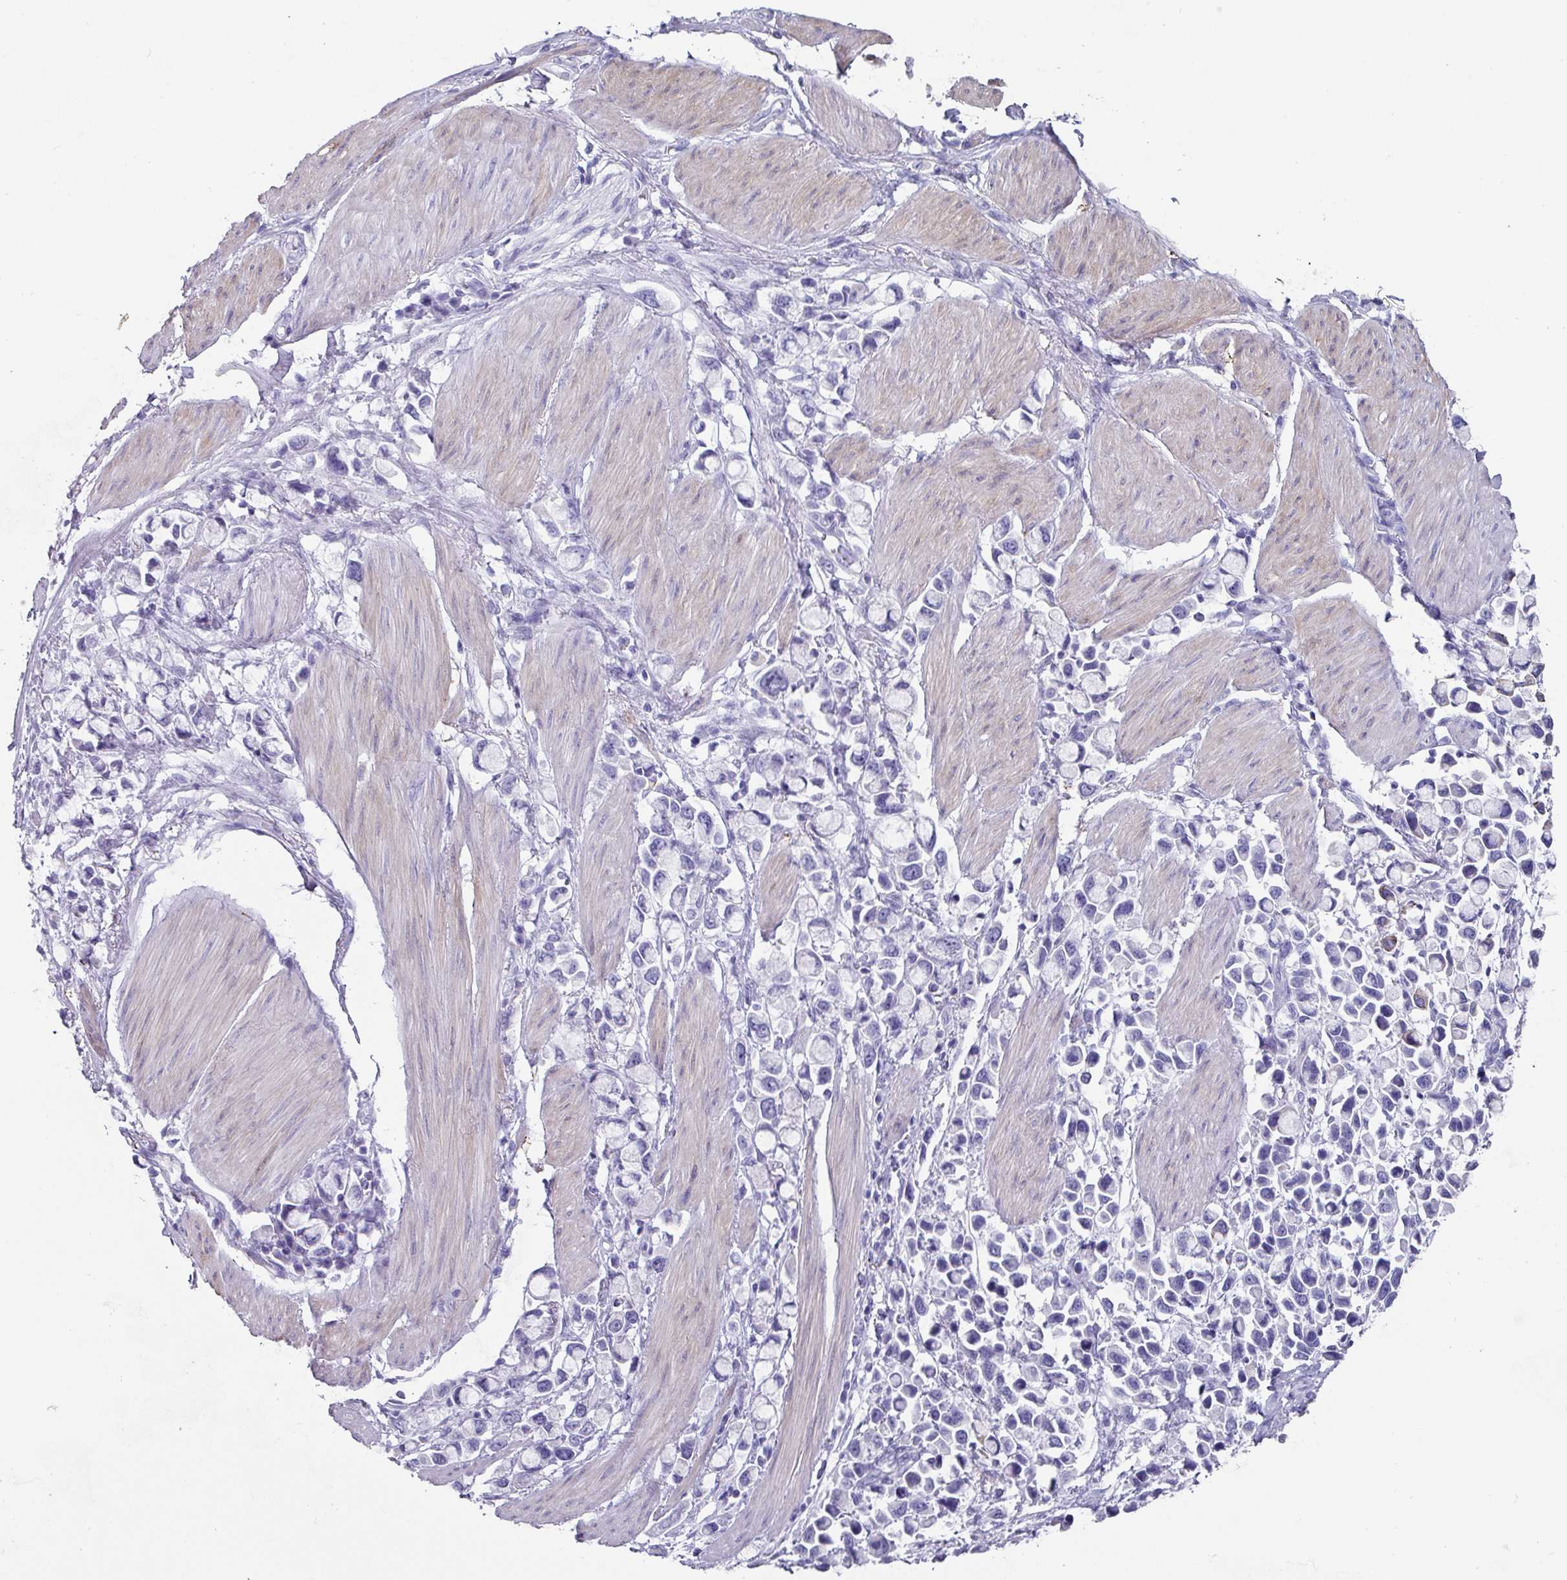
{"staining": {"intensity": "negative", "quantity": "none", "location": "none"}, "tissue": "stomach cancer", "cell_type": "Tumor cells", "image_type": "cancer", "snomed": [{"axis": "morphology", "description": "Adenocarcinoma, NOS"}, {"axis": "topography", "description": "Stomach"}], "caption": "Immunohistochemistry of stomach adenocarcinoma exhibits no positivity in tumor cells.", "gene": "PEX10", "patient": {"sex": "female", "age": 81}}